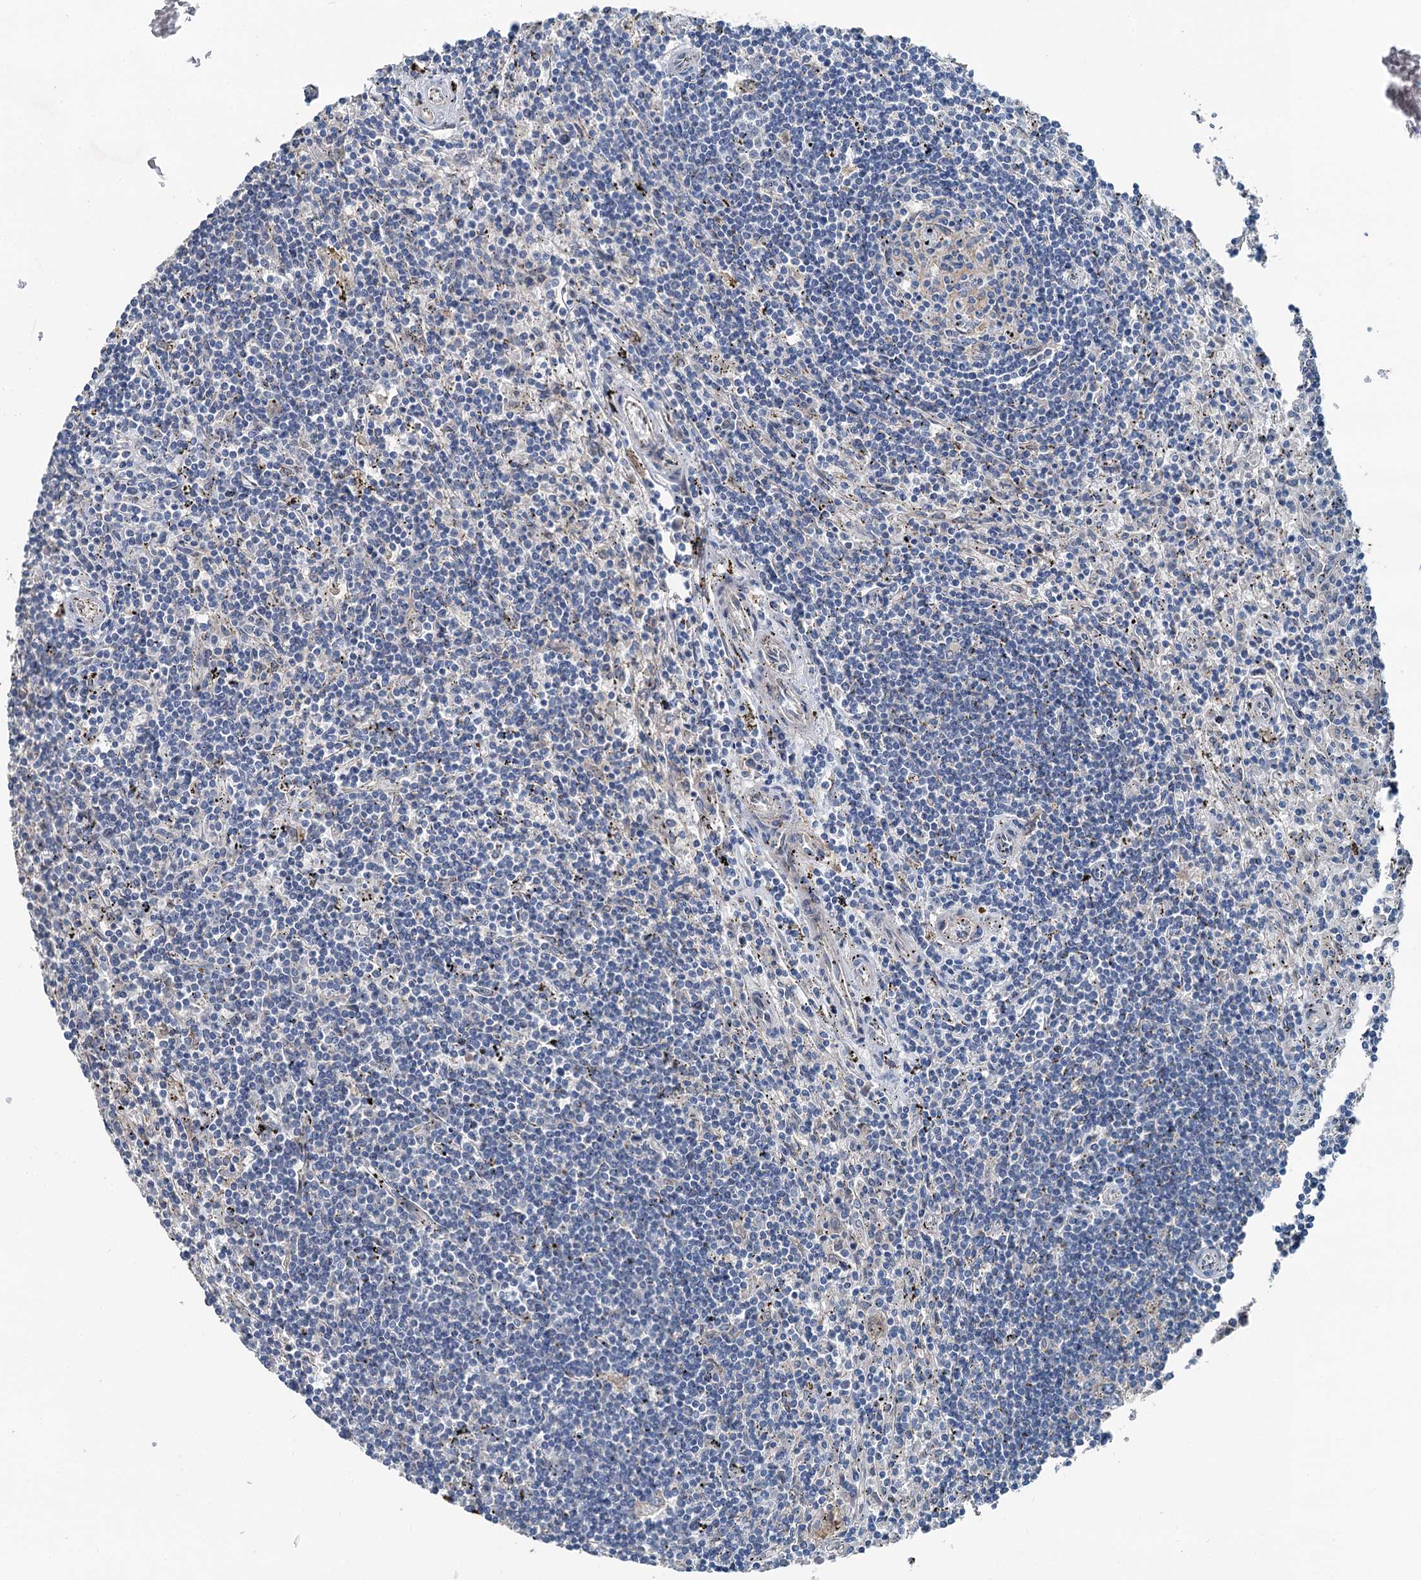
{"staining": {"intensity": "negative", "quantity": "none", "location": "none"}, "tissue": "lymphoma", "cell_type": "Tumor cells", "image_type": "cancer", "snomed": [{"axis": "morphology", "description": "Malignant lymphoma, non-Hodgkin's type, Low grade"}, {"axis": "topography", "description": "Spleen"}], "caption": "There is no significant positivity in tumor cells of lymphoma. (IHC, brightfield microscopy, high magnification).", "gene": "C6orf120", "patient": {"sex": "male", "age": 76}}